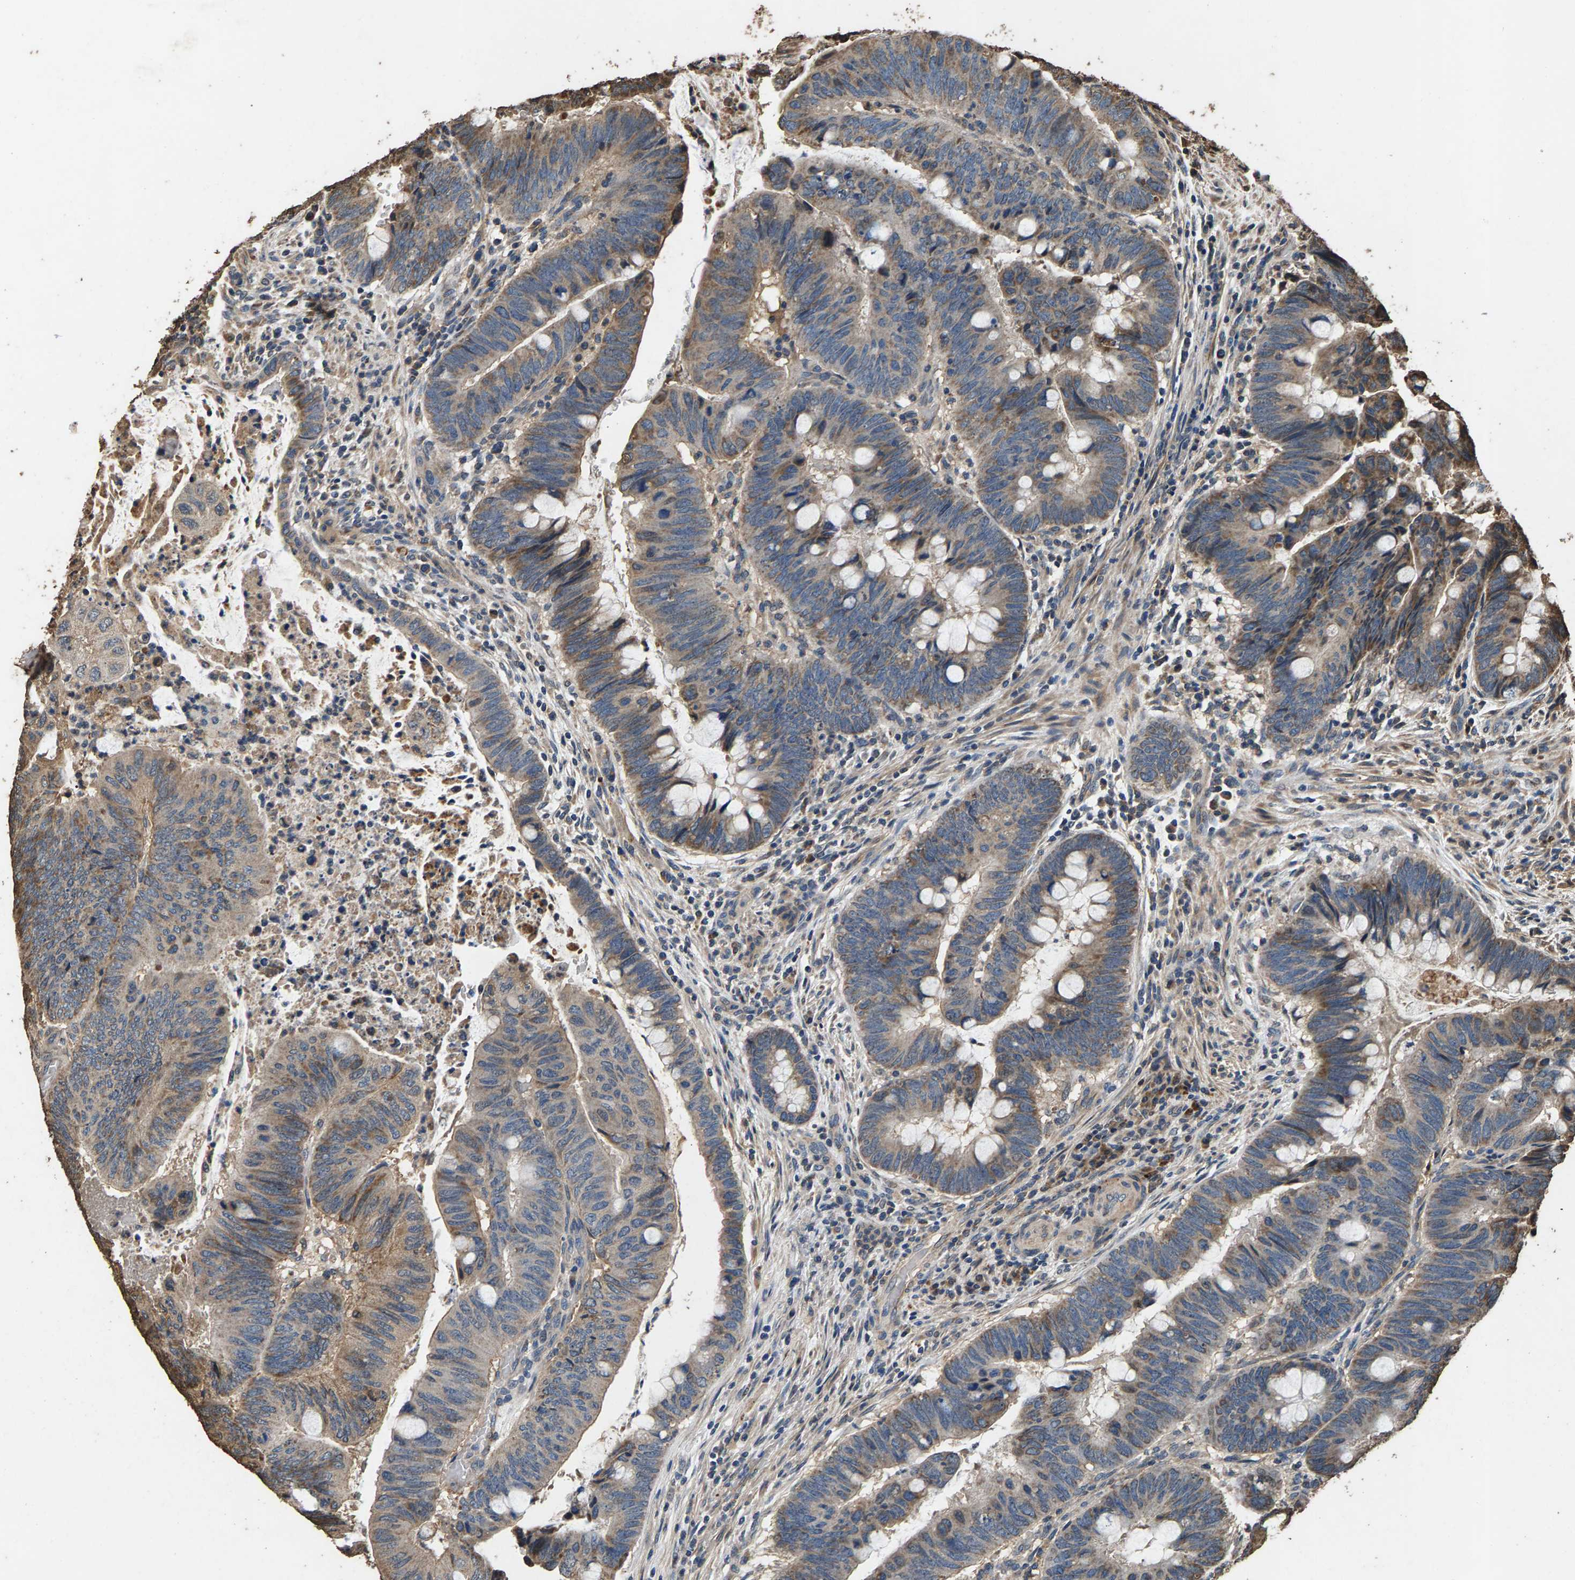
{"staining": {"intensity": "weak", "quantity": ">75%", "location": "cytoplasmic/membranous"}, "tissue": "colorectal cancer", "cell_type": "Tumor cells", "image_type": "cancer", "snomed": [{"axis": "morphology", "description": "Normal tissue, NOS"}, {"axis": "morphology", "description": "Adenocarcinoma, NOS"}, {"axis": "topography", "description": "Rectum"}, {"axis": "topography", "description": "Peripheral nerve tissue"}], "caption": "Human adenocarcinoma (colorectal) stained with a protein marker displays weak staining in tumor cells.", "gene": "MRPL27", "patient": {"sex": "male", "age": 92}}